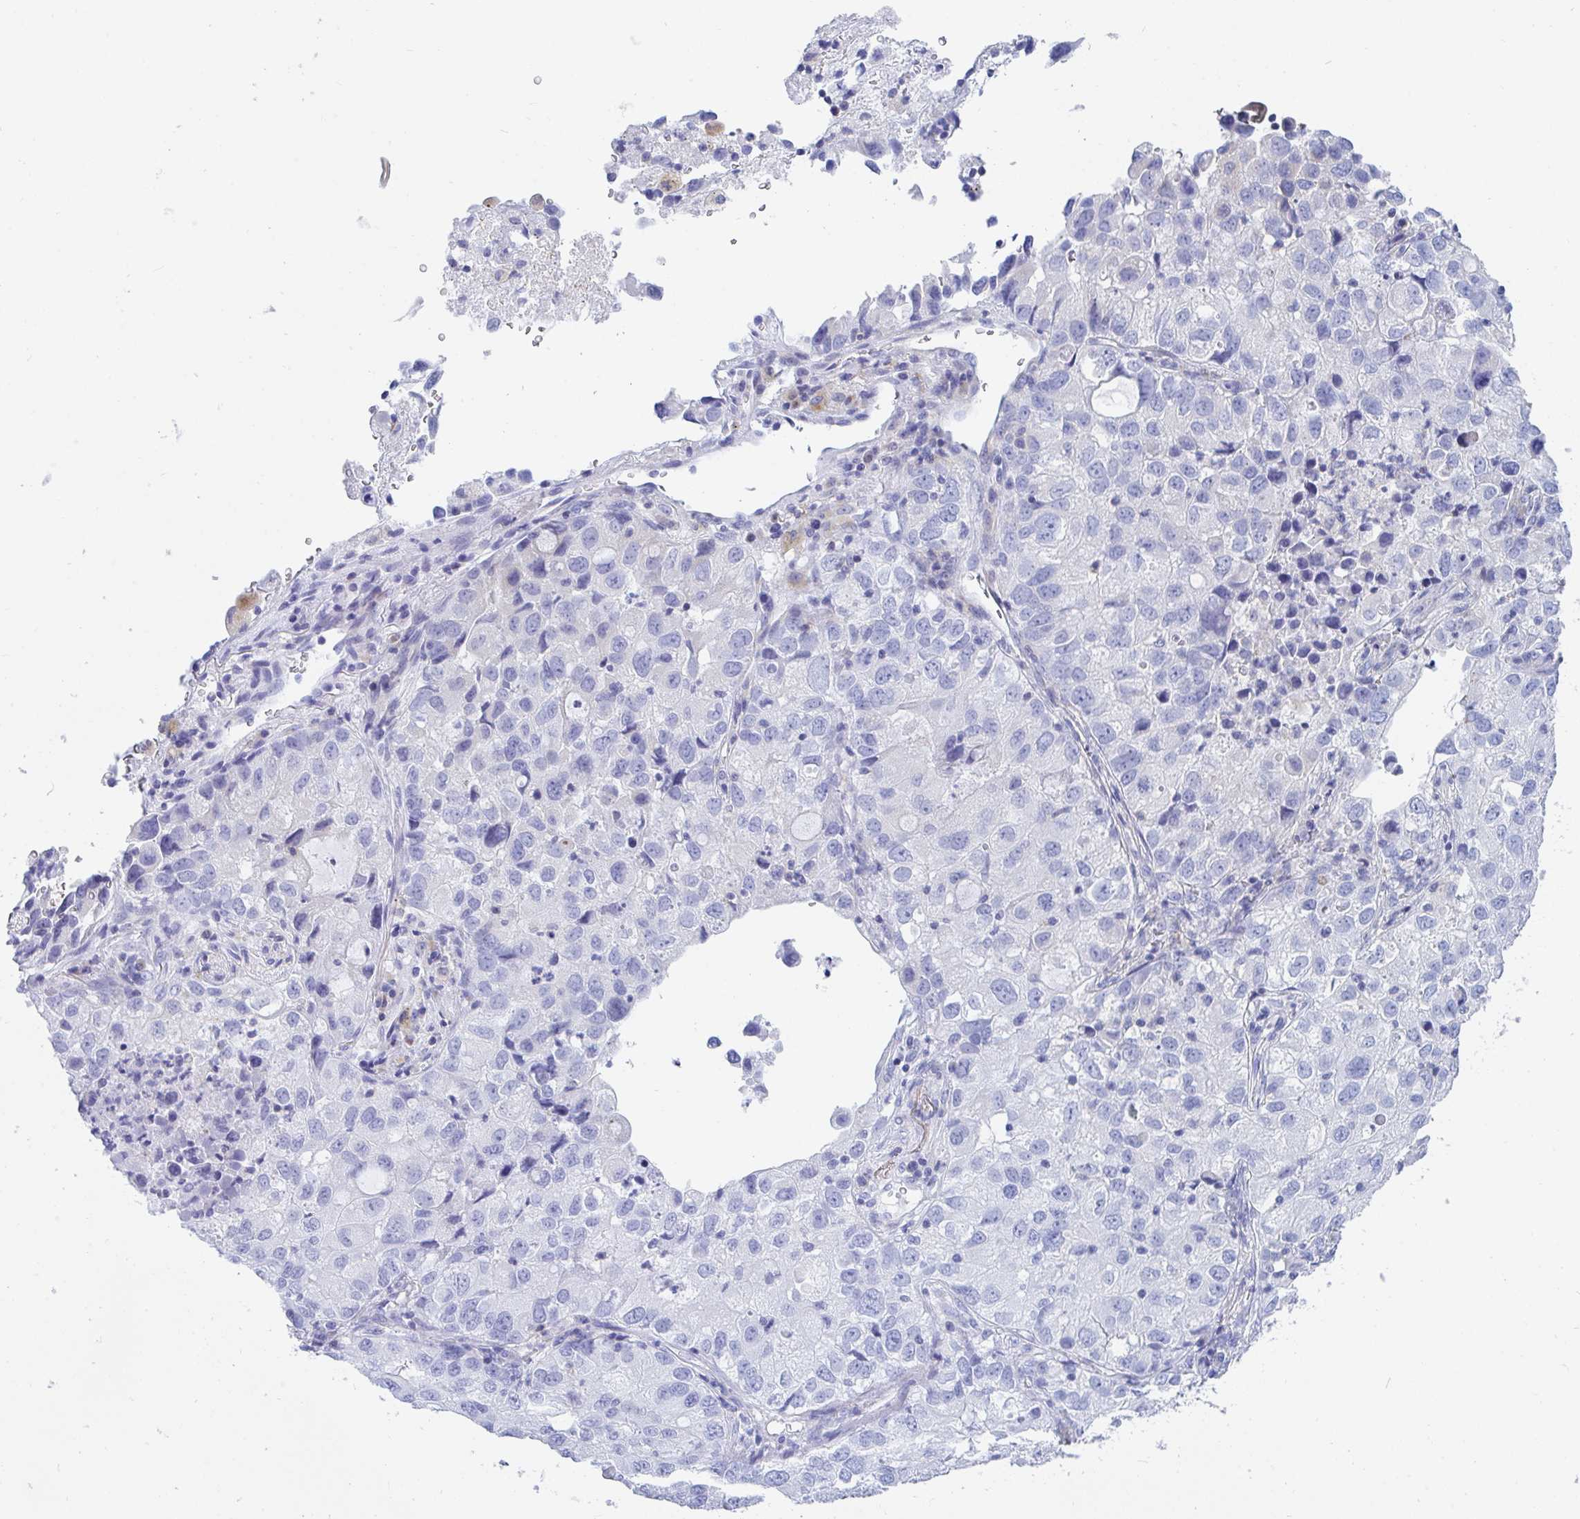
{"staining": {"intensity": "negative", "quantity": "none", "location": "none"}, "tissue": "lung cancer", "cell_type": "Tumor cells", "image_type": "cancer", "snomed": [{"axis": "morphology", "description": "Normal morphology"}, {"axis": "morphology", "description": "Adenocarcinoma, NOS"}, {"axis": "topography", "description": "Lymph node"}, {"axis": "topography", "description": "Lung"}], "caption": "DAB (3,3'-diaminobenzidine) immunohistochemical staining of lung cancer displays no significant positivity in tumor cells. (Stains: DAB immunohistochemistry with hematoxylin counter stain, Microscopy: brightfield microscopy at high magnification).", "gene": "FRMD3", "patient": {"sex": "female", "age": 51}}